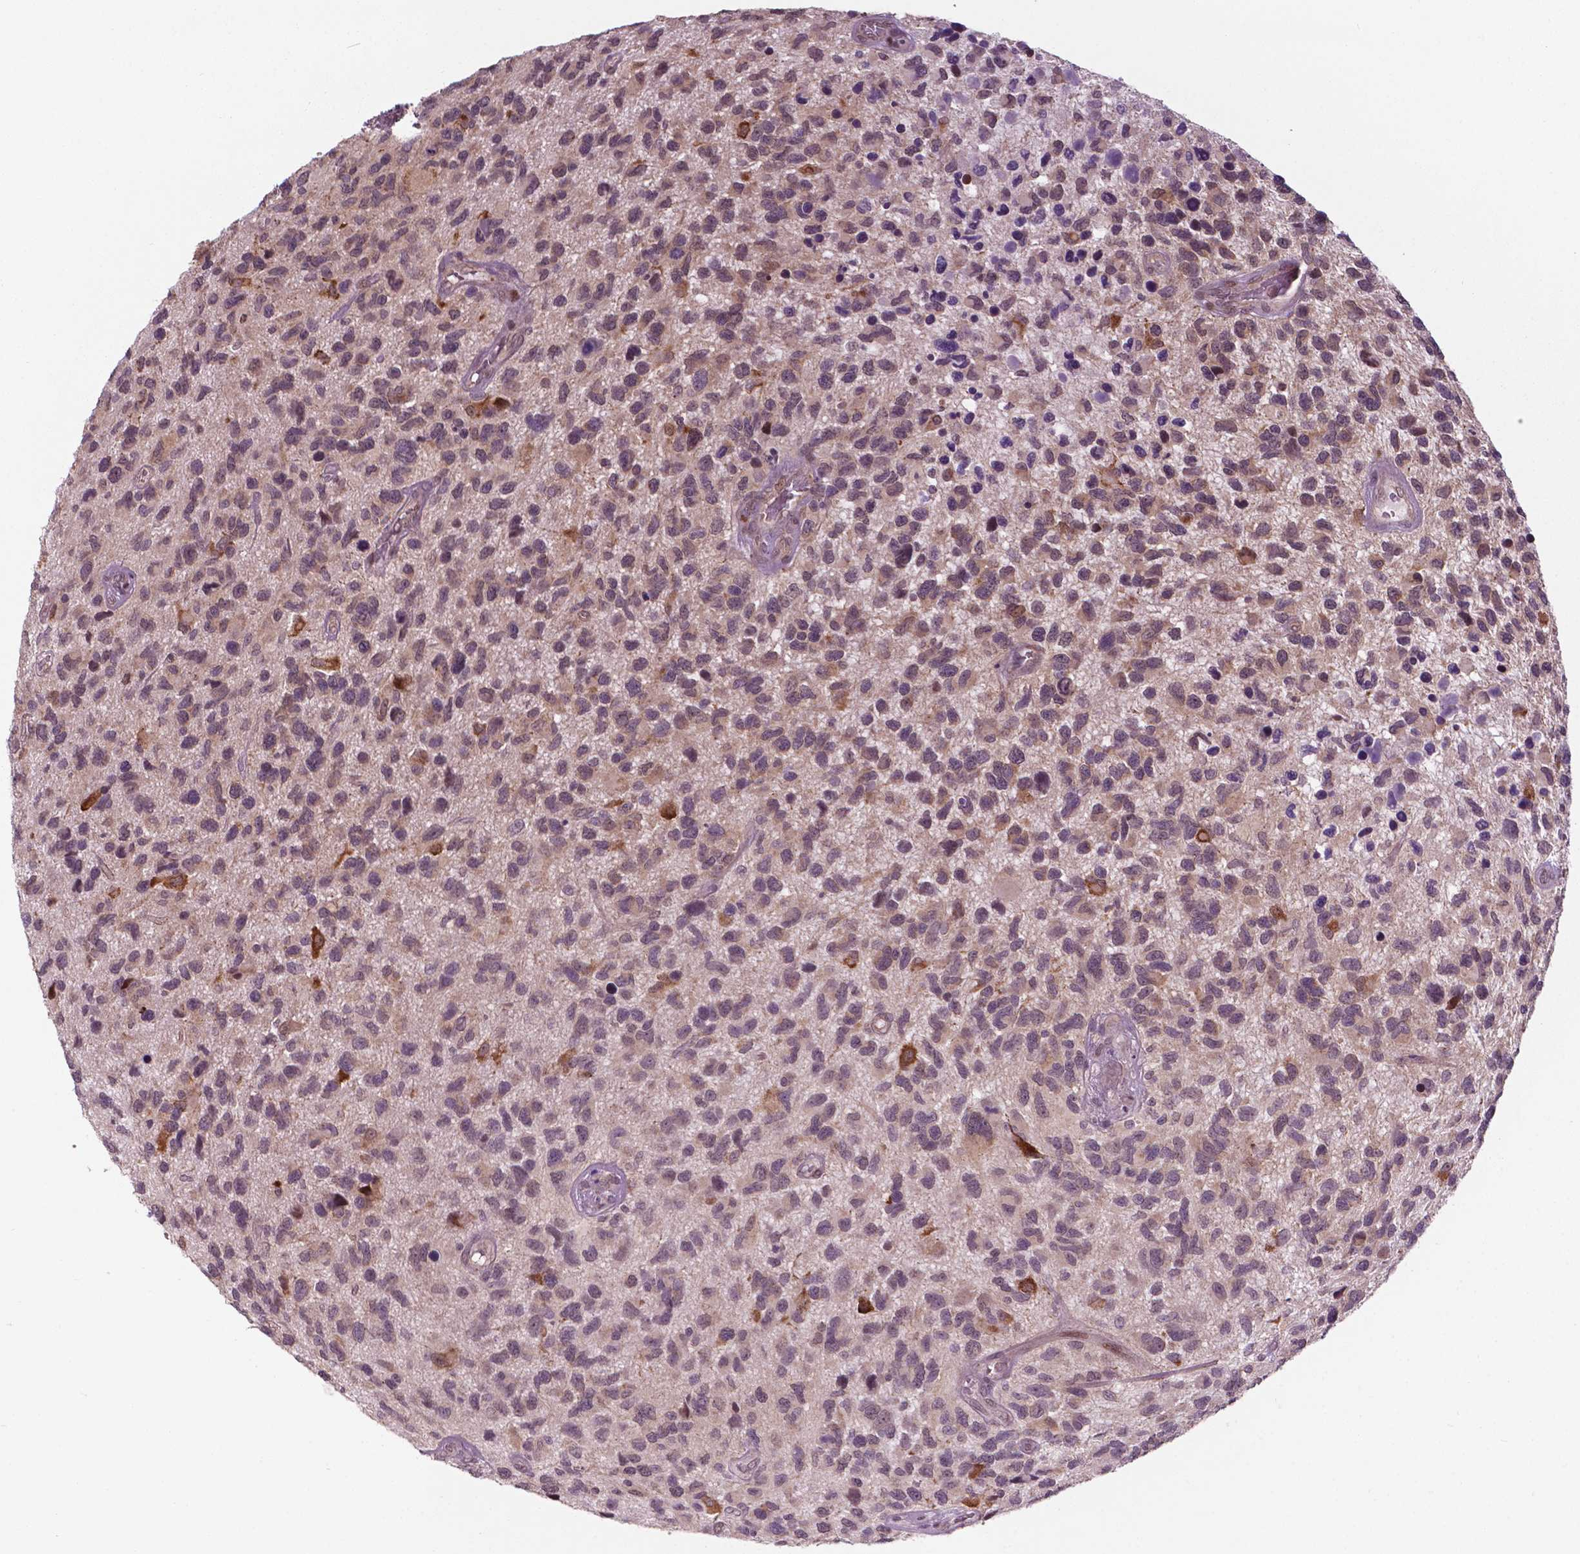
{"staining": {"intensity": "weak", "quantity": ">75%", "location": "cytoplasmic/membranous"}, "tissue": "glioma", "cell_type": "Tumor cells", "image_type": "cancer", "snomed": [{"axis": "morphology", "description": "Glioma, malignant, NOS"}, {"axis": "morphology", "description": "Glioma, malignant, High grade"}, {"axis": "topography", "description": "Brain"}], "caption": "An image of glioma stained for a protein reveals weak cytoplasmic/membranous brown staining in tumor cells. (IHC, brightfield microscopy, high magnification).", "gene": "NFAT5", "patient": {"sex": "female", "age": 71}}